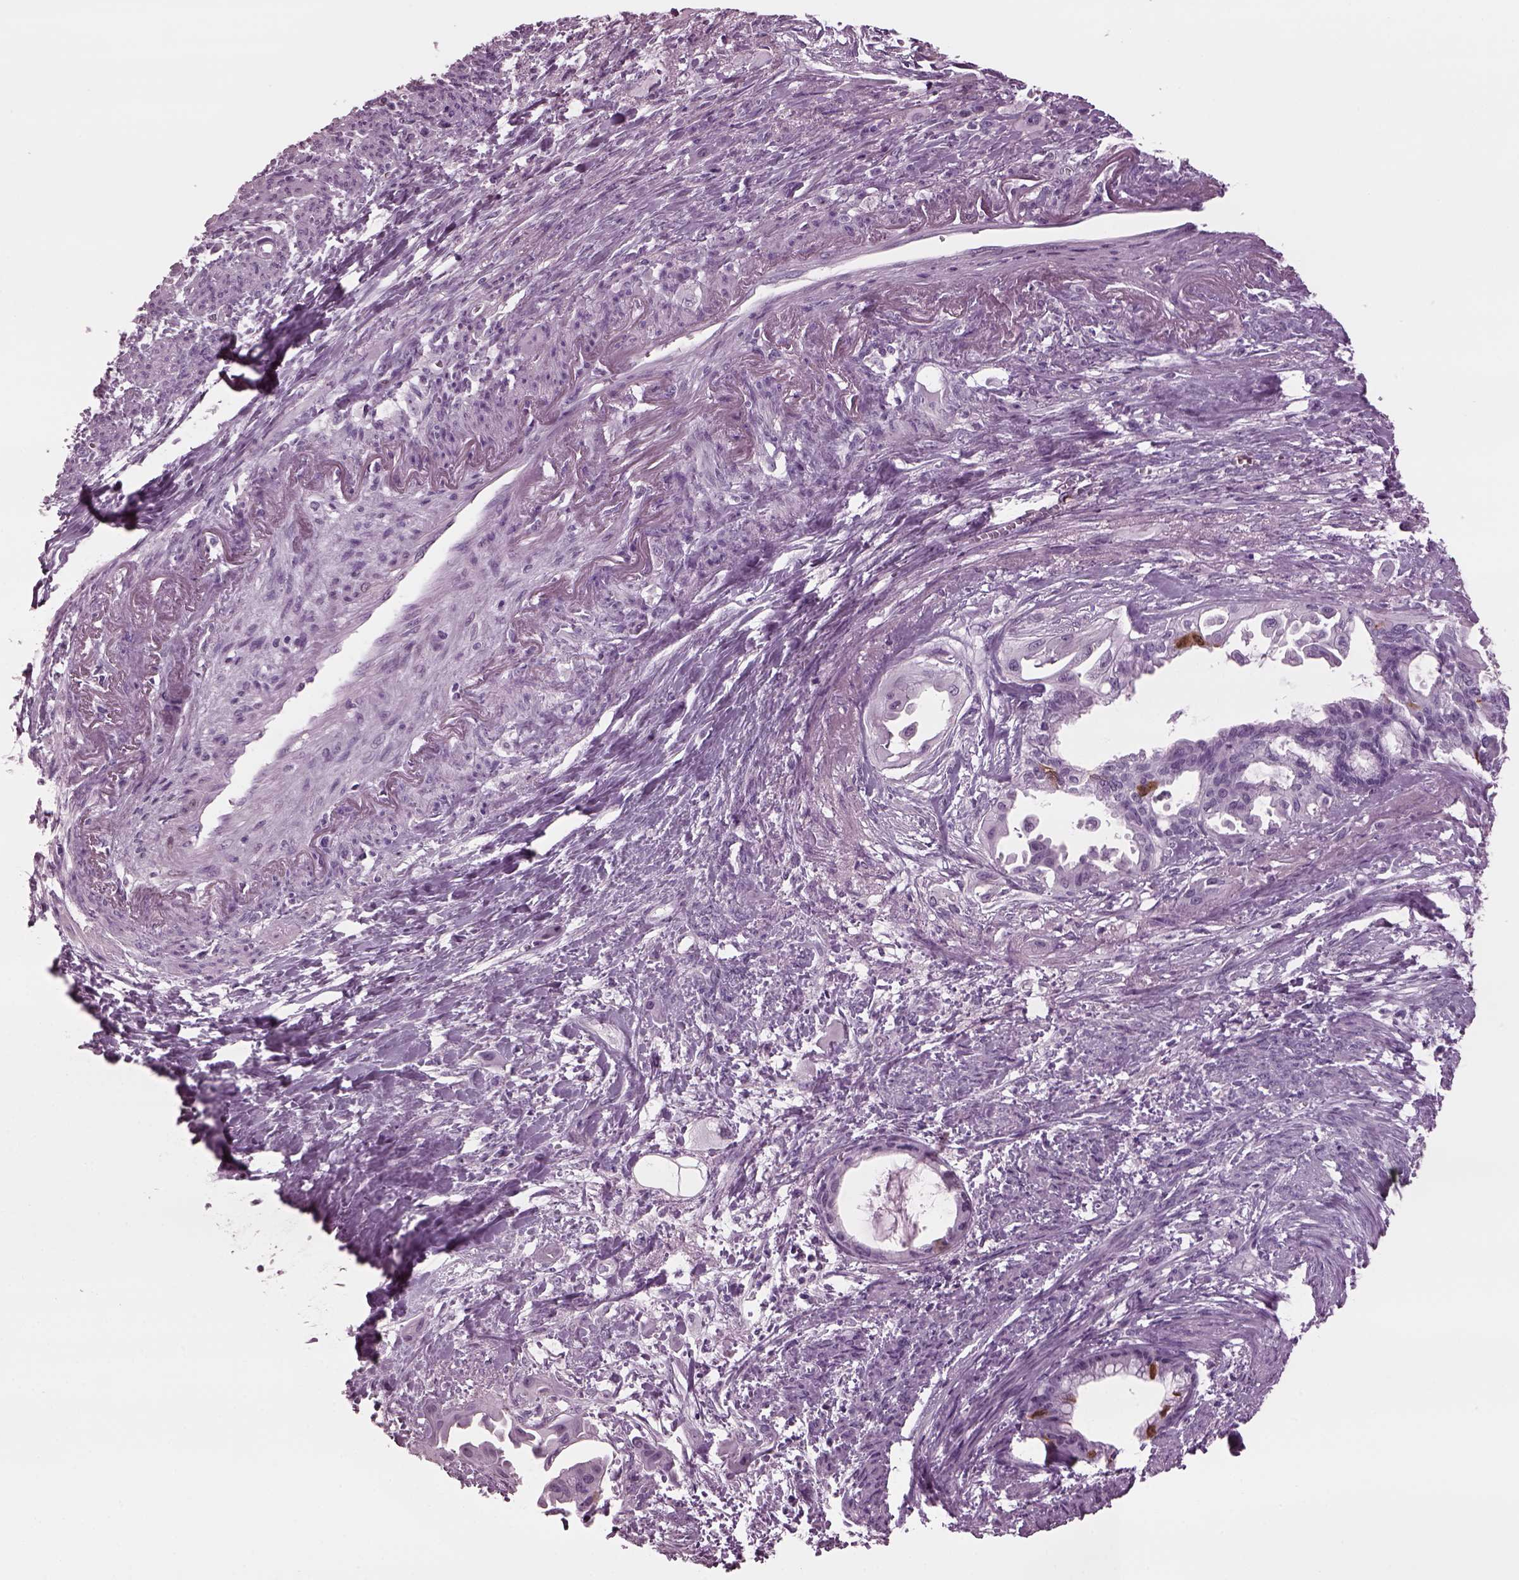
{"staining": {"intensity": "negative", "quantity": "none", "location": "none"}, "tissue": "endometrial cancer", "cell_type": "Tumor cells", "image_type": "cancer", "snomed": [{"axis": "morphology", "description": "Adenocarcinoma, NOS"}, {"axis": "topography", "description": "Endometrium"}], "caption": "This is an IHC photomicrograph of human endometrial adenocarcinoma. There is no staining in tumor cells.", "gene": "TPPP2", "patient": {"sex": "female", "age": 86}}